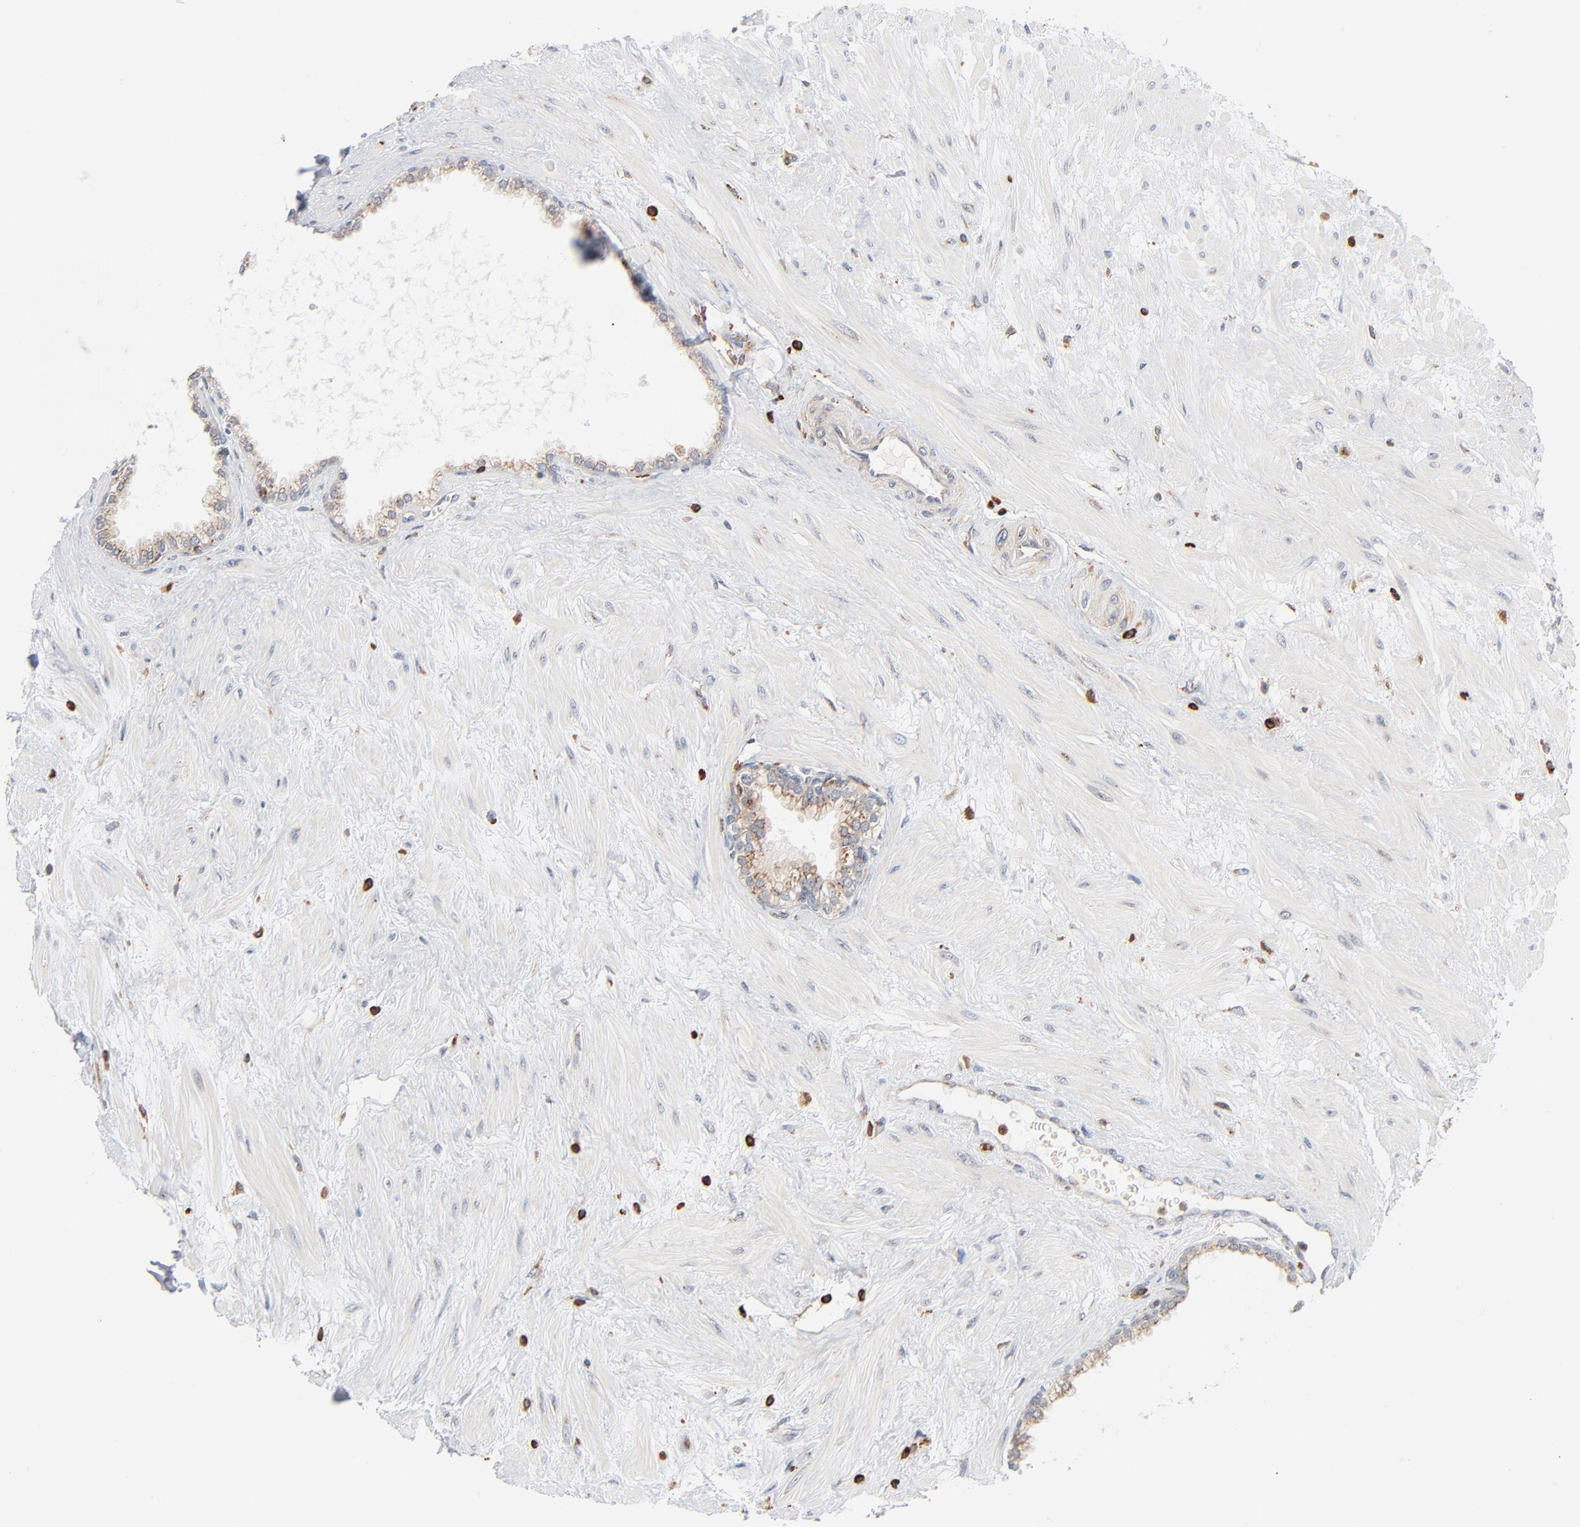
{"staining": {"intensity": "weak", "quantity": "<25%", "location": "cytoplasmic/membranous"}, "tissue": "prostate", "cell_type": "Glandular cells", "image_type": "normal", "snomed": [{"axis": "morphology", "description": "Normal tissue, NOS"}, {"axis": "topography", "description": "Prostate"}], "caption": "Prostate was stained to show a protein in brown. There is no significant expression in glandular cells. (DAB (3,3'-diaminobenzidine) immunohistochemistry (IHC), high magnification).", "gene": "SH3KBP1", "patient": {"sex": "male", "age": 64}}